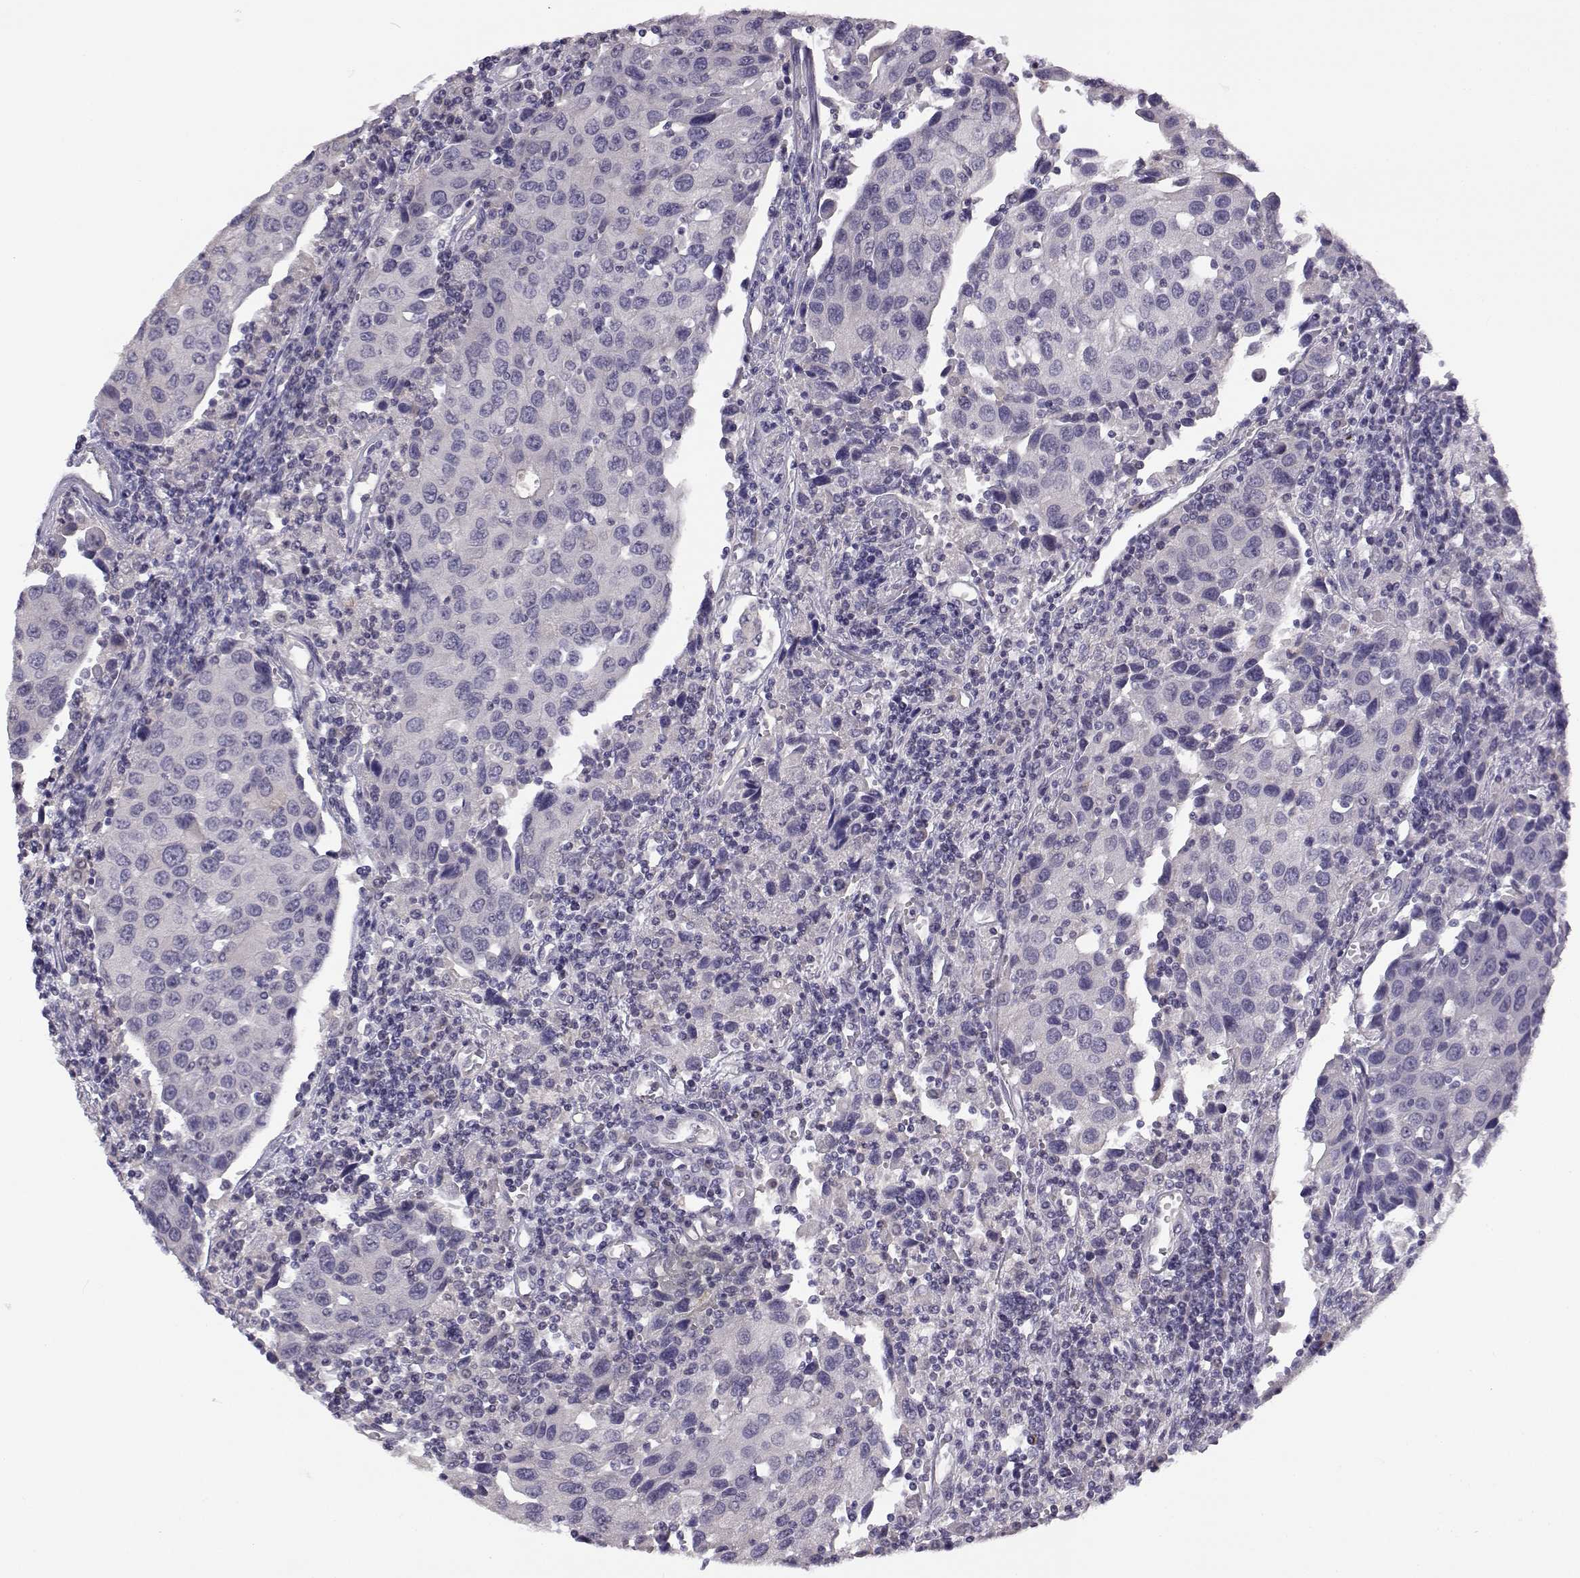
{"staining": {"intensity": "negative", "quantity": "none", "location": "none"}, "tissue": "urothelial cancer", "cell_type": "Tumor cells", "image_type": "cancer", "snomed": [{"axis": "morphology", "description": "Urothelial carcinoma, High grade"}, {"axis": "topography", "description": "Urinary bladder"}], "caption": "Protein analysis of urothelial cancer exhibits no significant expression in tumor cells.", "gene": "TMEM145", "patient": {"sex": "female", "age": 85}}